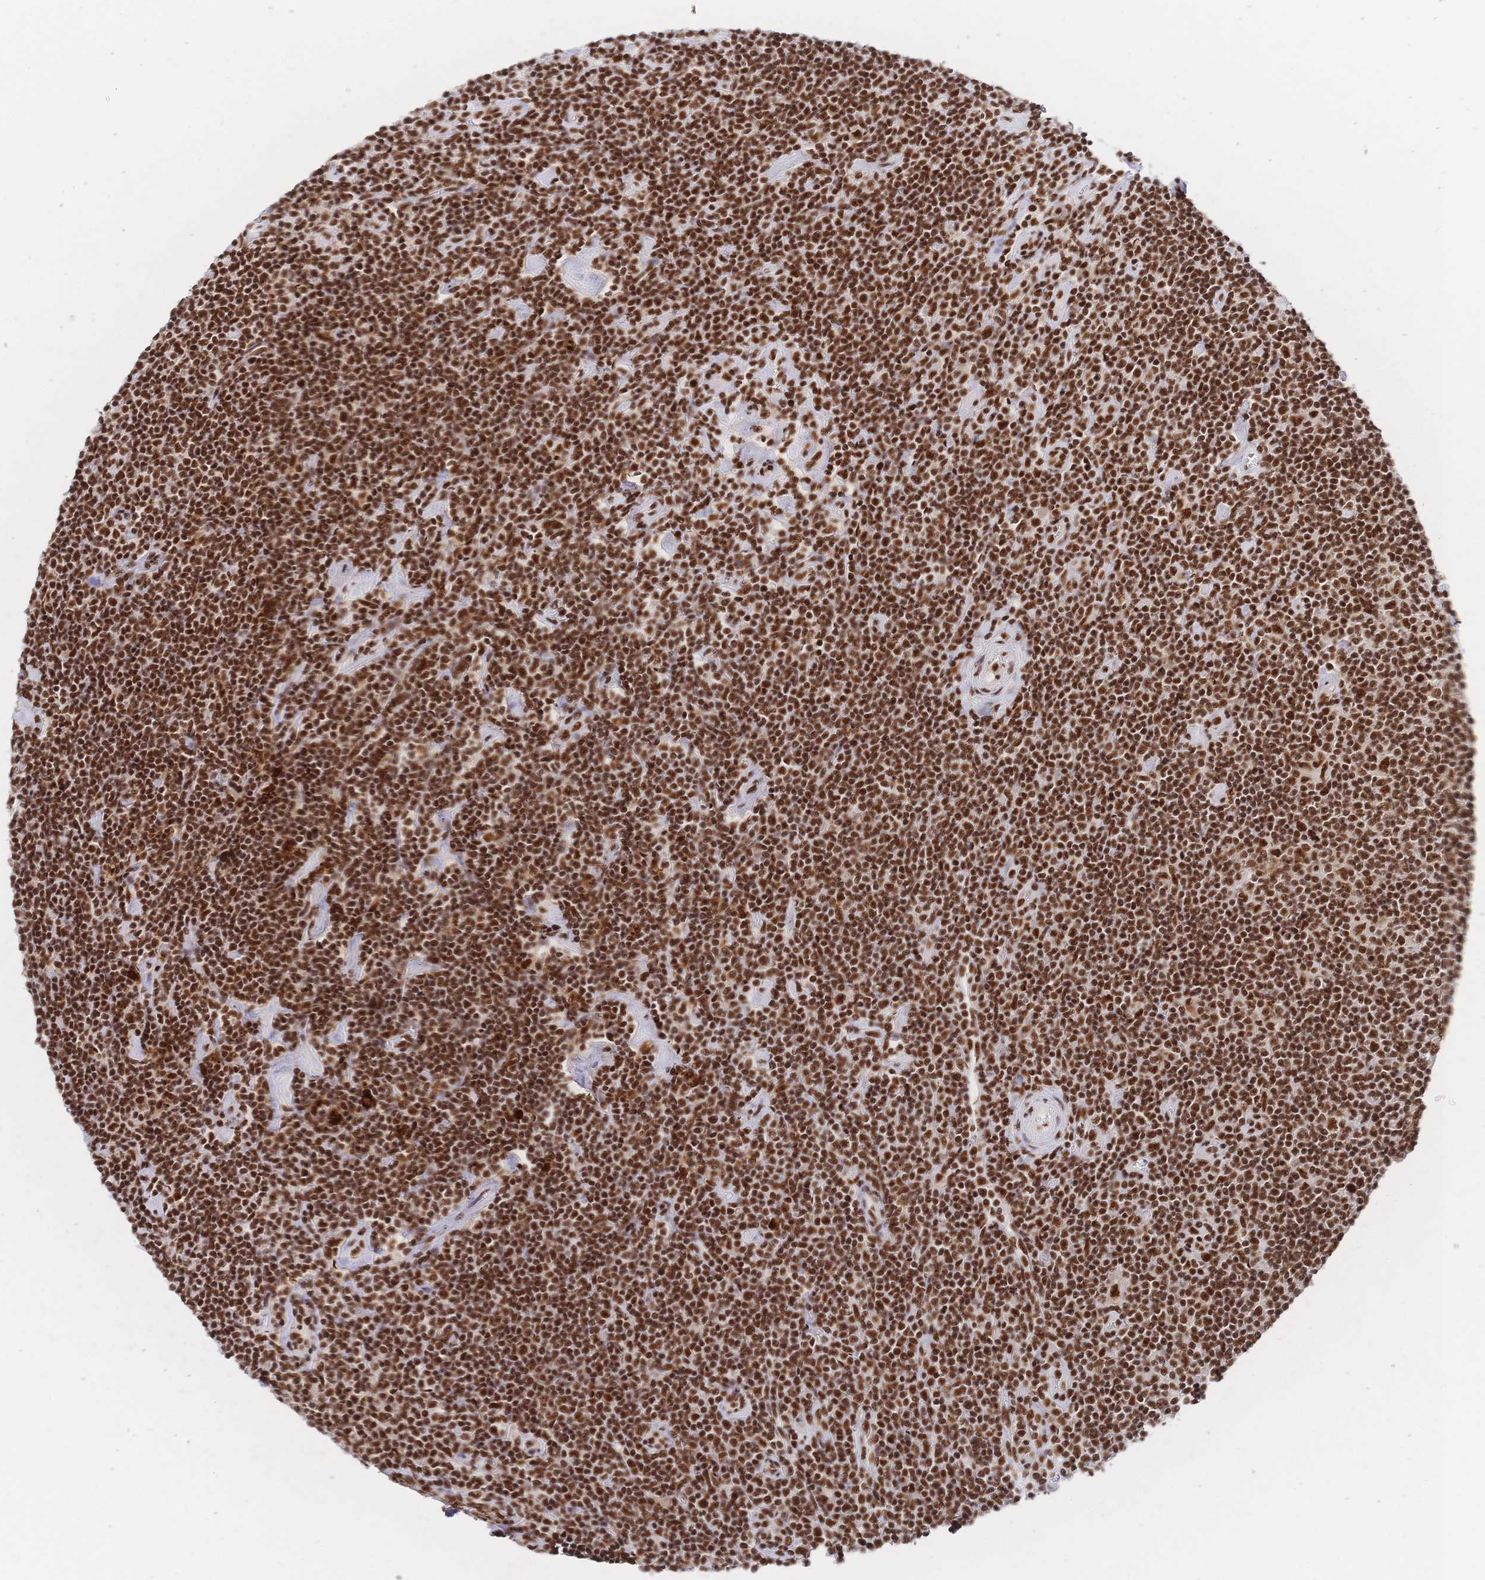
{"staining": {"intensity": "strong", "quantity": ">75%", "location": "nuclear"}, "tissue": "lymphoma", "cell_type": "Tumor cells", "image_type": "cancer", "snomed": [{"axis": "morphology", "description": "Hodgkin's disease, NOS"}, {"axis": "topography", "description": "Lymph node"}], "caption": "A brown stain labels strong nuclear positivity of a protein in lymphoma tumor cells.", "gene": "SRSF1", "patient": {"sex": "male", "age": 40}}